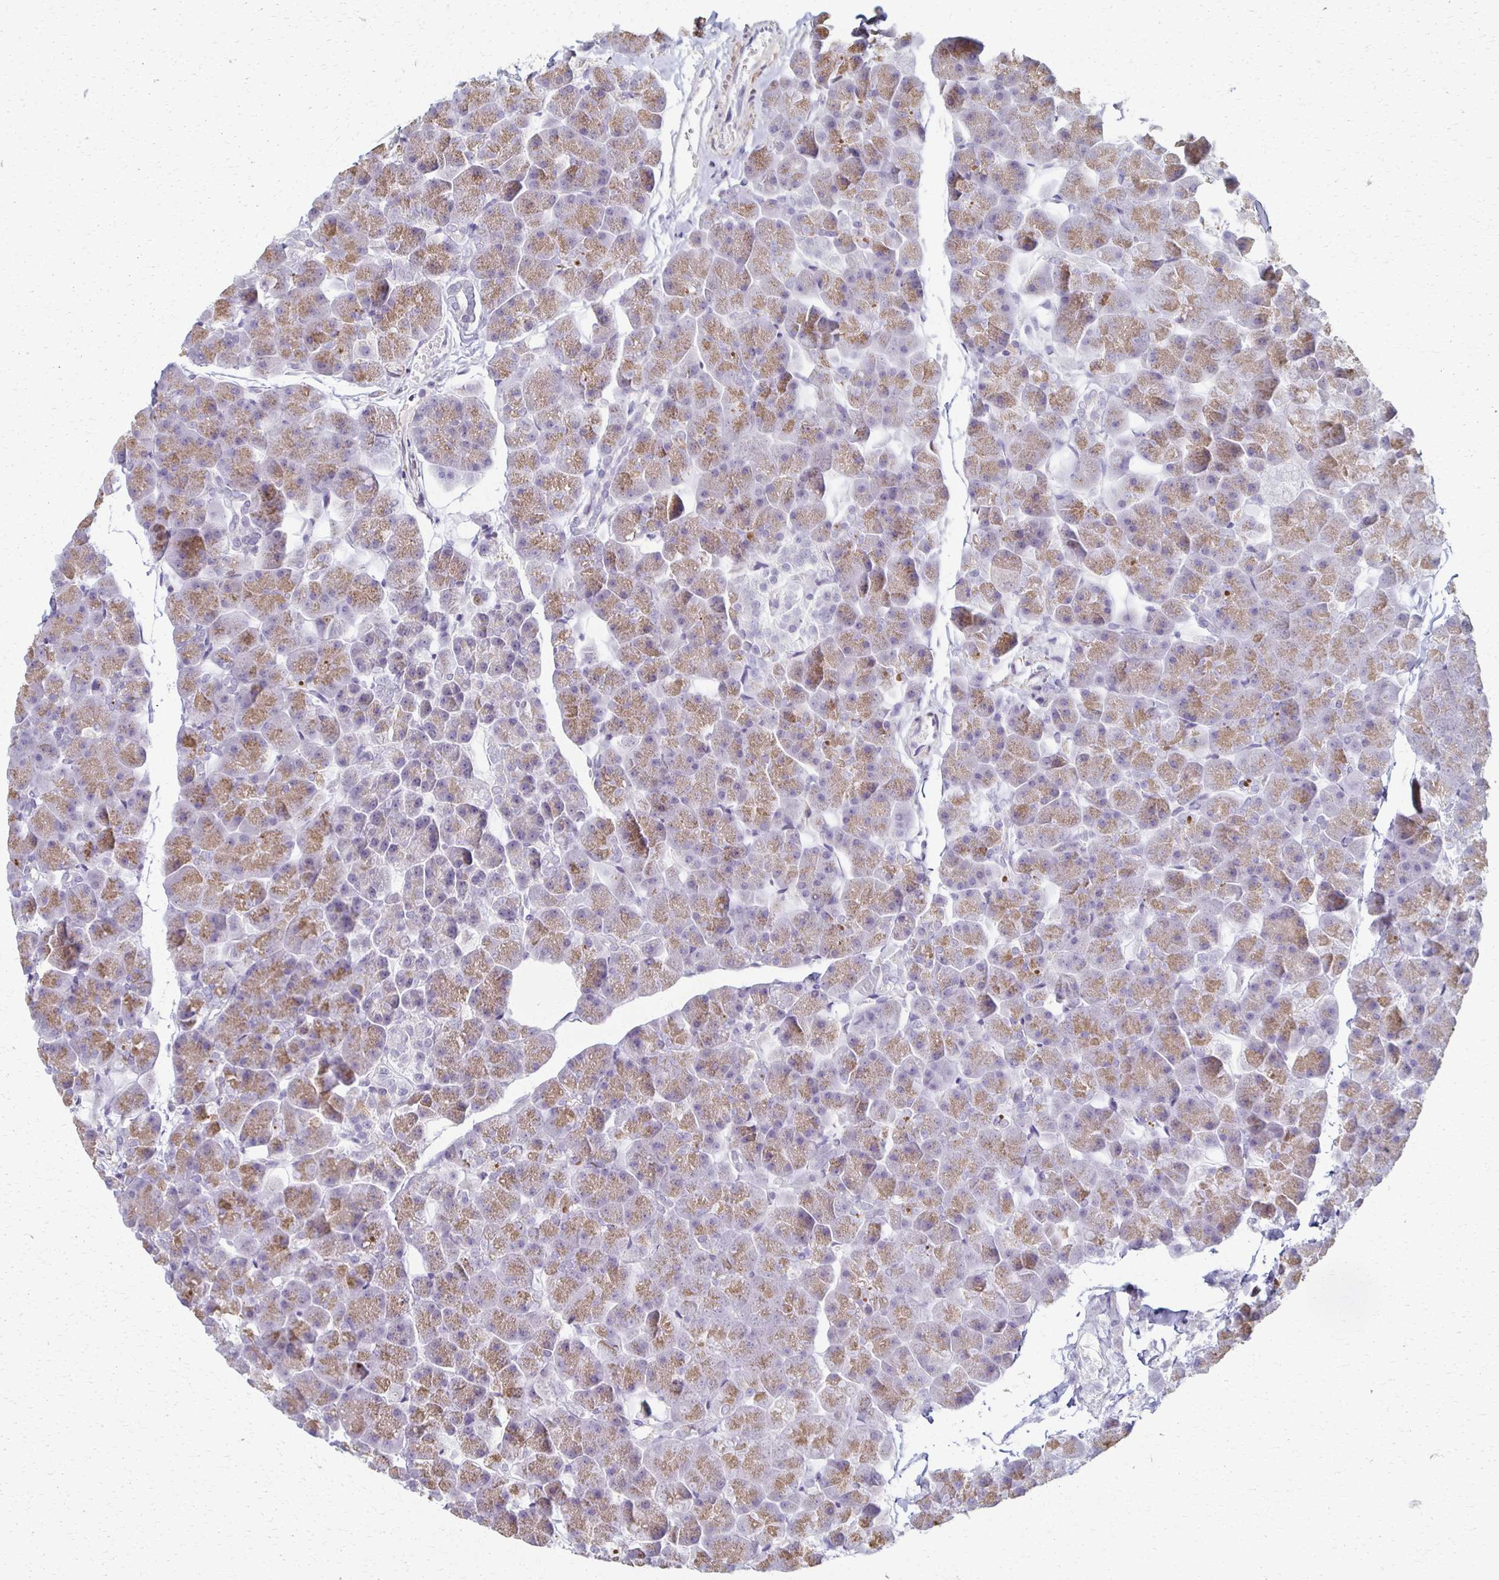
{"staining": {"intensity": "moderate", "quantity": "25%-75%", "location": "cytoplasmic/membranous"}, "tissue": "pancreas", "cell_type": "Exocrine glandular cells", "image_type": "normal", "snomed": [{"axis": "morphology", "description": "Normal tissue, NOS"}, {"axis": "topography", "description": "Pancreas"}], "caption": "Immunohistochemistry image of normal pancreas: pancreas stained using IHC displays medium levels of moderate protein expression localized specifically in the cytoplasmic/membranous of exocrine glandular cells, appearing as a cytoplasmic/membranous brown color.", "gene": "FOXO4", "patient": {"sex": "male", "age": 35}}